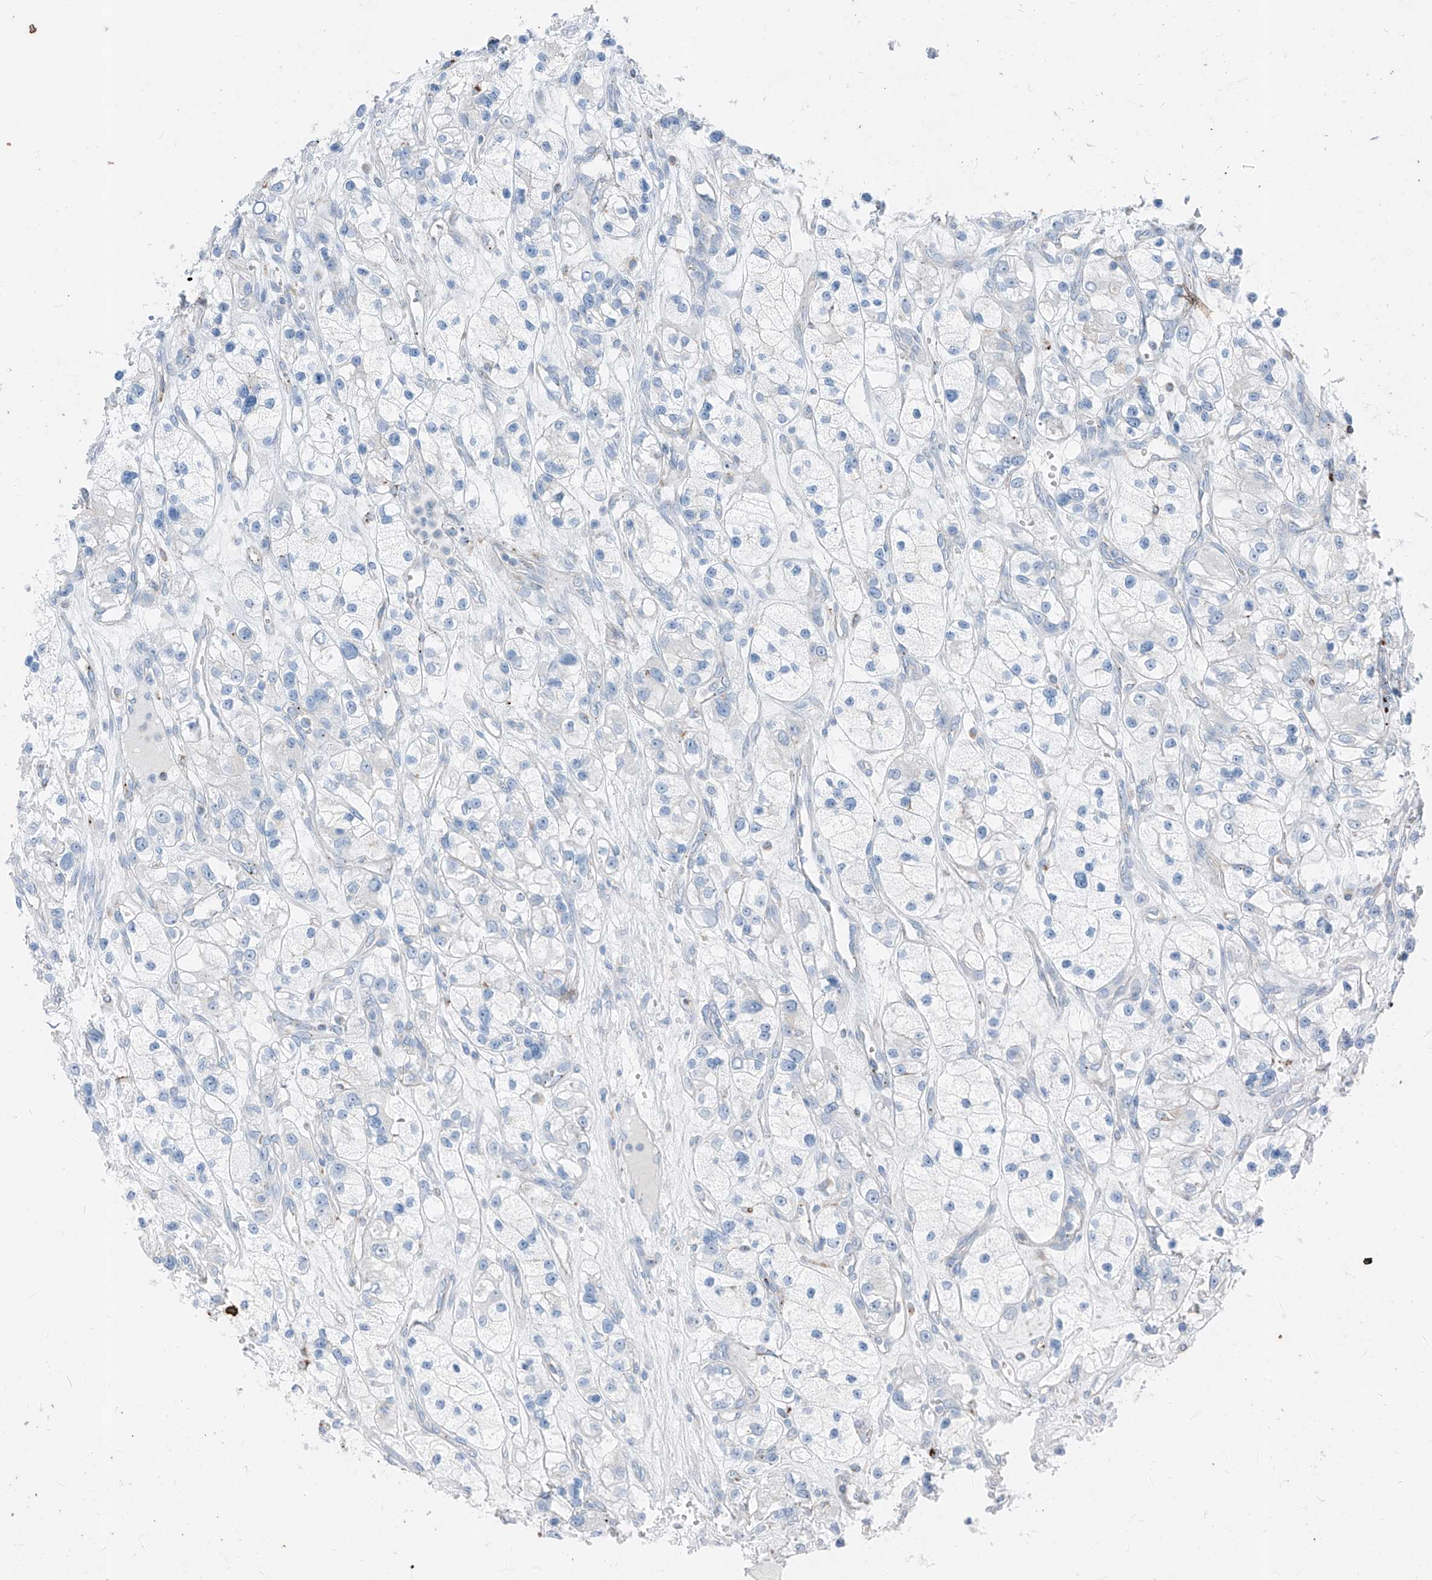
{"staining": {"intensity": "negative", "quantity": "none", "location": "none"}, "tissue": "renal cancer", "cell_type": "Tumor cells", "image_type": "cancer", "snomed": [{"axis": "morphology", "description": "Adenocarcinoma, NOS"}, {"axis": "topography", "description": "Kidney"}], "caption": "High power microscopy micrograph of an IHC photomicrograph of renal cancer (adenocarcinoma), revealing no significant staining in tumor cells.", "gene": "GPR137C", "patient": {"sex": "female", "age": 57}}